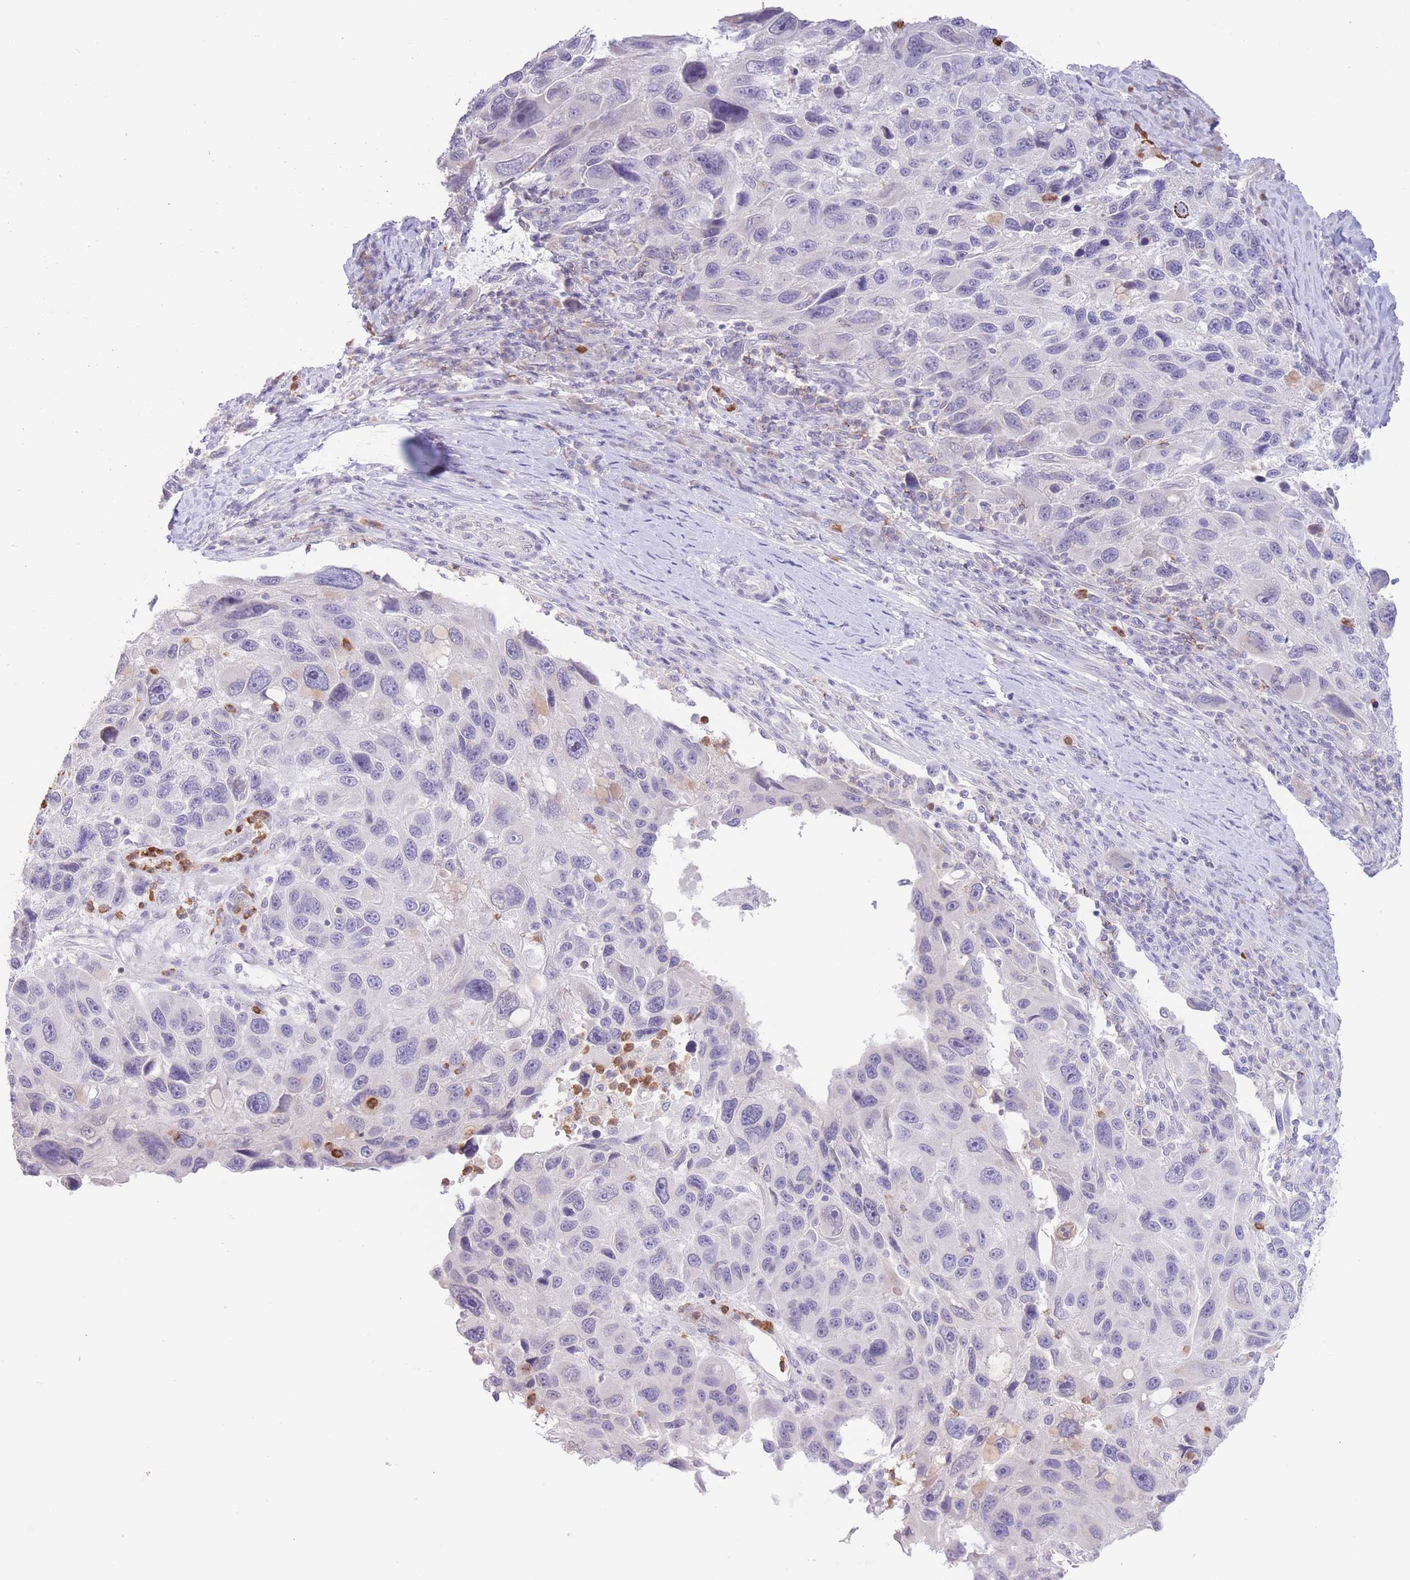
{"staining": {"intensity": "negative", "quantity": "none", "location": "none"}, "tissue": "melanoma", "cell_type": "Tumor cells", "image_type": "cancer", "snomed": [{"axis": "morphology", "description": "Malignant melanoma, NOS"}, {"axis": "topography", "description": "Skin"}], "caption": "Immunohistochemical staining of human malignant melanoma displays no significant staining in tumor cells. (DAB IHC visualized using brightfield microscopy, high magnification).", "gene": "LCLAT1", "patient": {"sex": "male", "age": 53}}